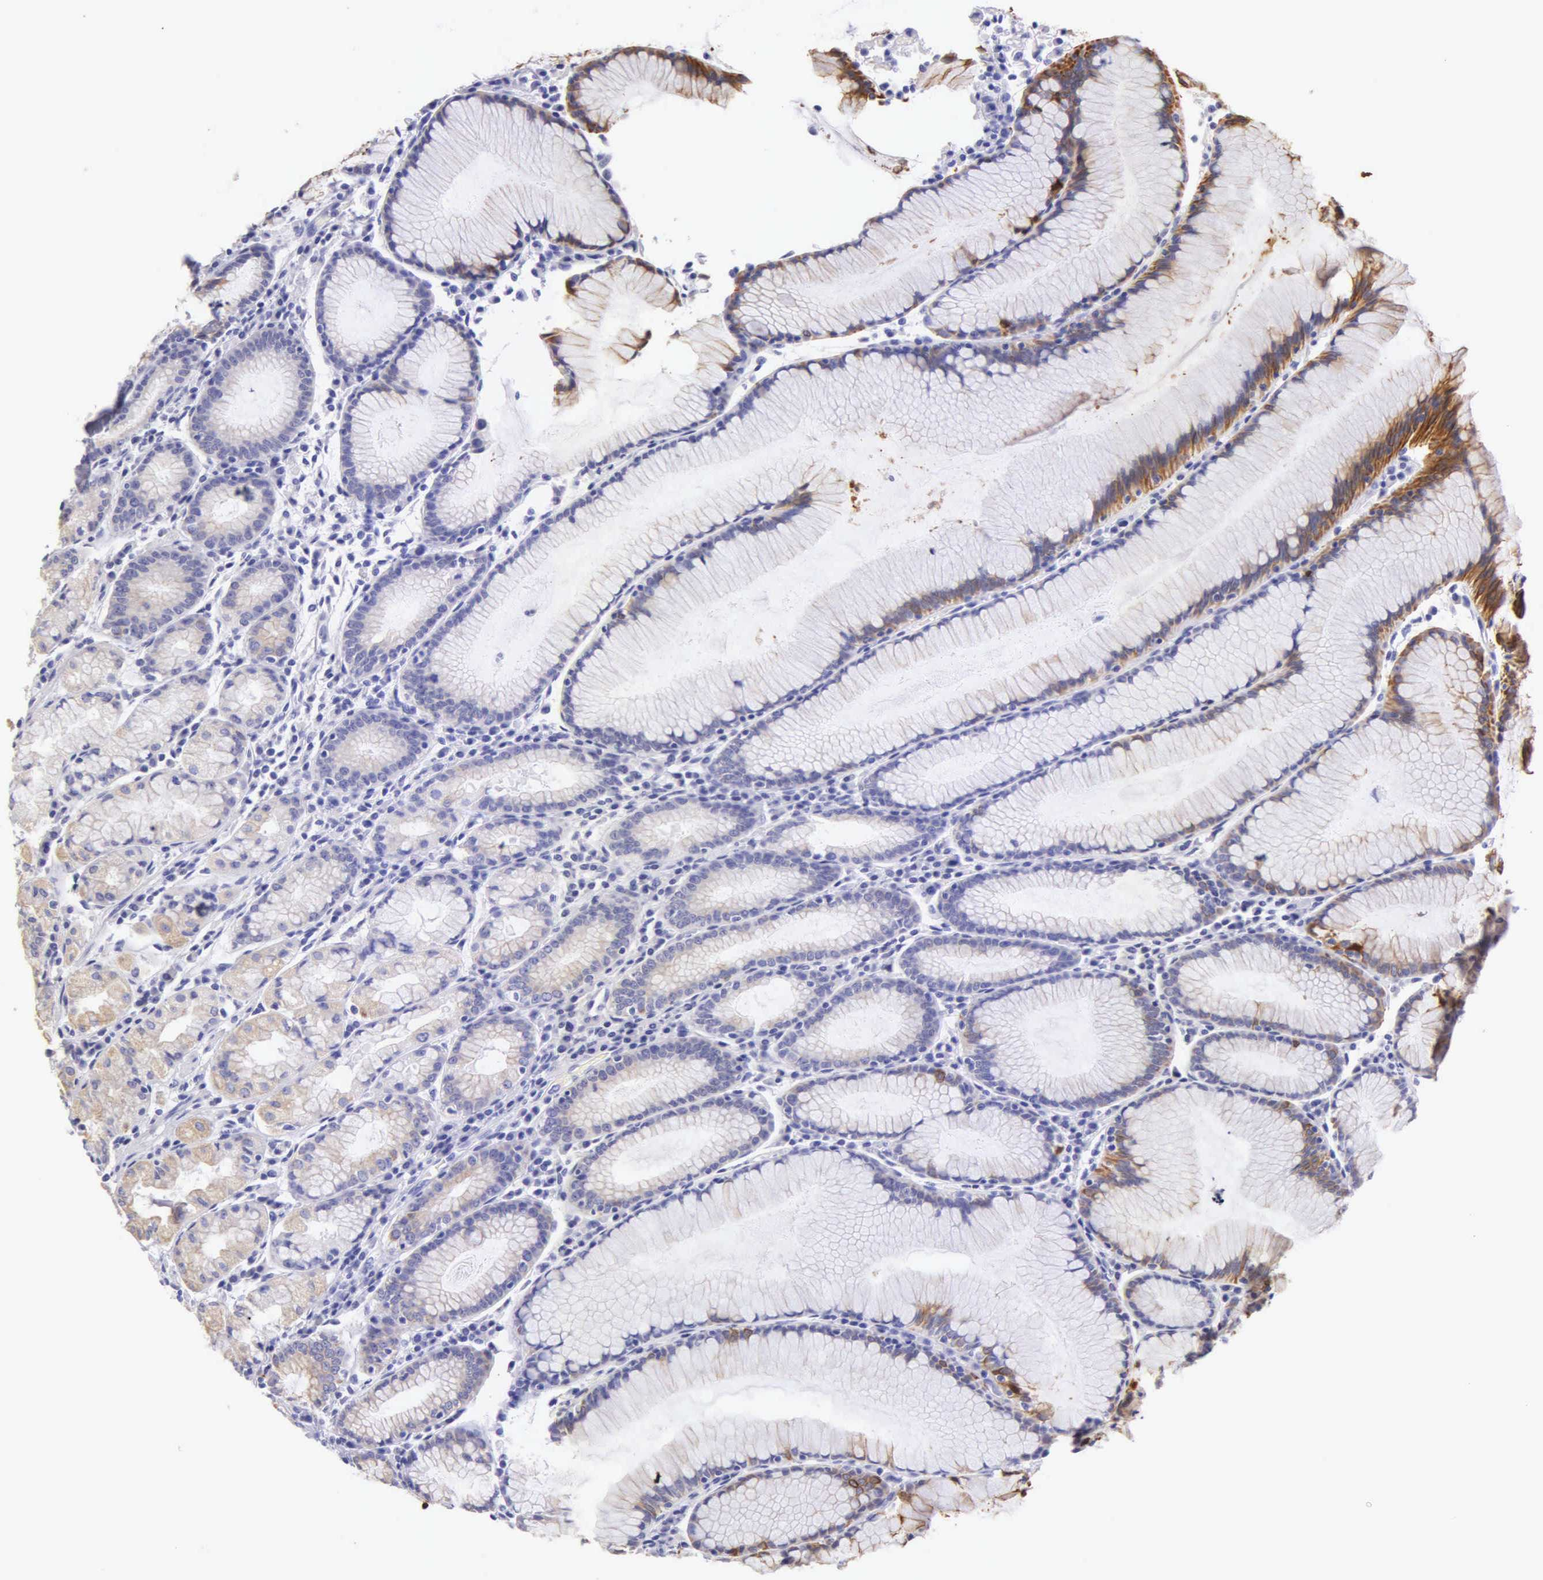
{"staining": {"intensity": "strong", "quantity": "<25%", "location": "cytoplasmic/membranous"}, "tissue": "stomach", "cell_type": "Glandular cells", "image_type": "normal", "snomed": [{"axis": "morphology", "description": "Normal tissue, NOS"}, {"axis": "topography", "description": "Stomach, lower"}], "caption": "Normal stomach was stained to show a protein in brown. There is medium levels of strong cytoplasmic/membranous positivity in about <25% of glandular cells.", "gene": "KRT17", "patient": {"sex": "female", "age": 43}}